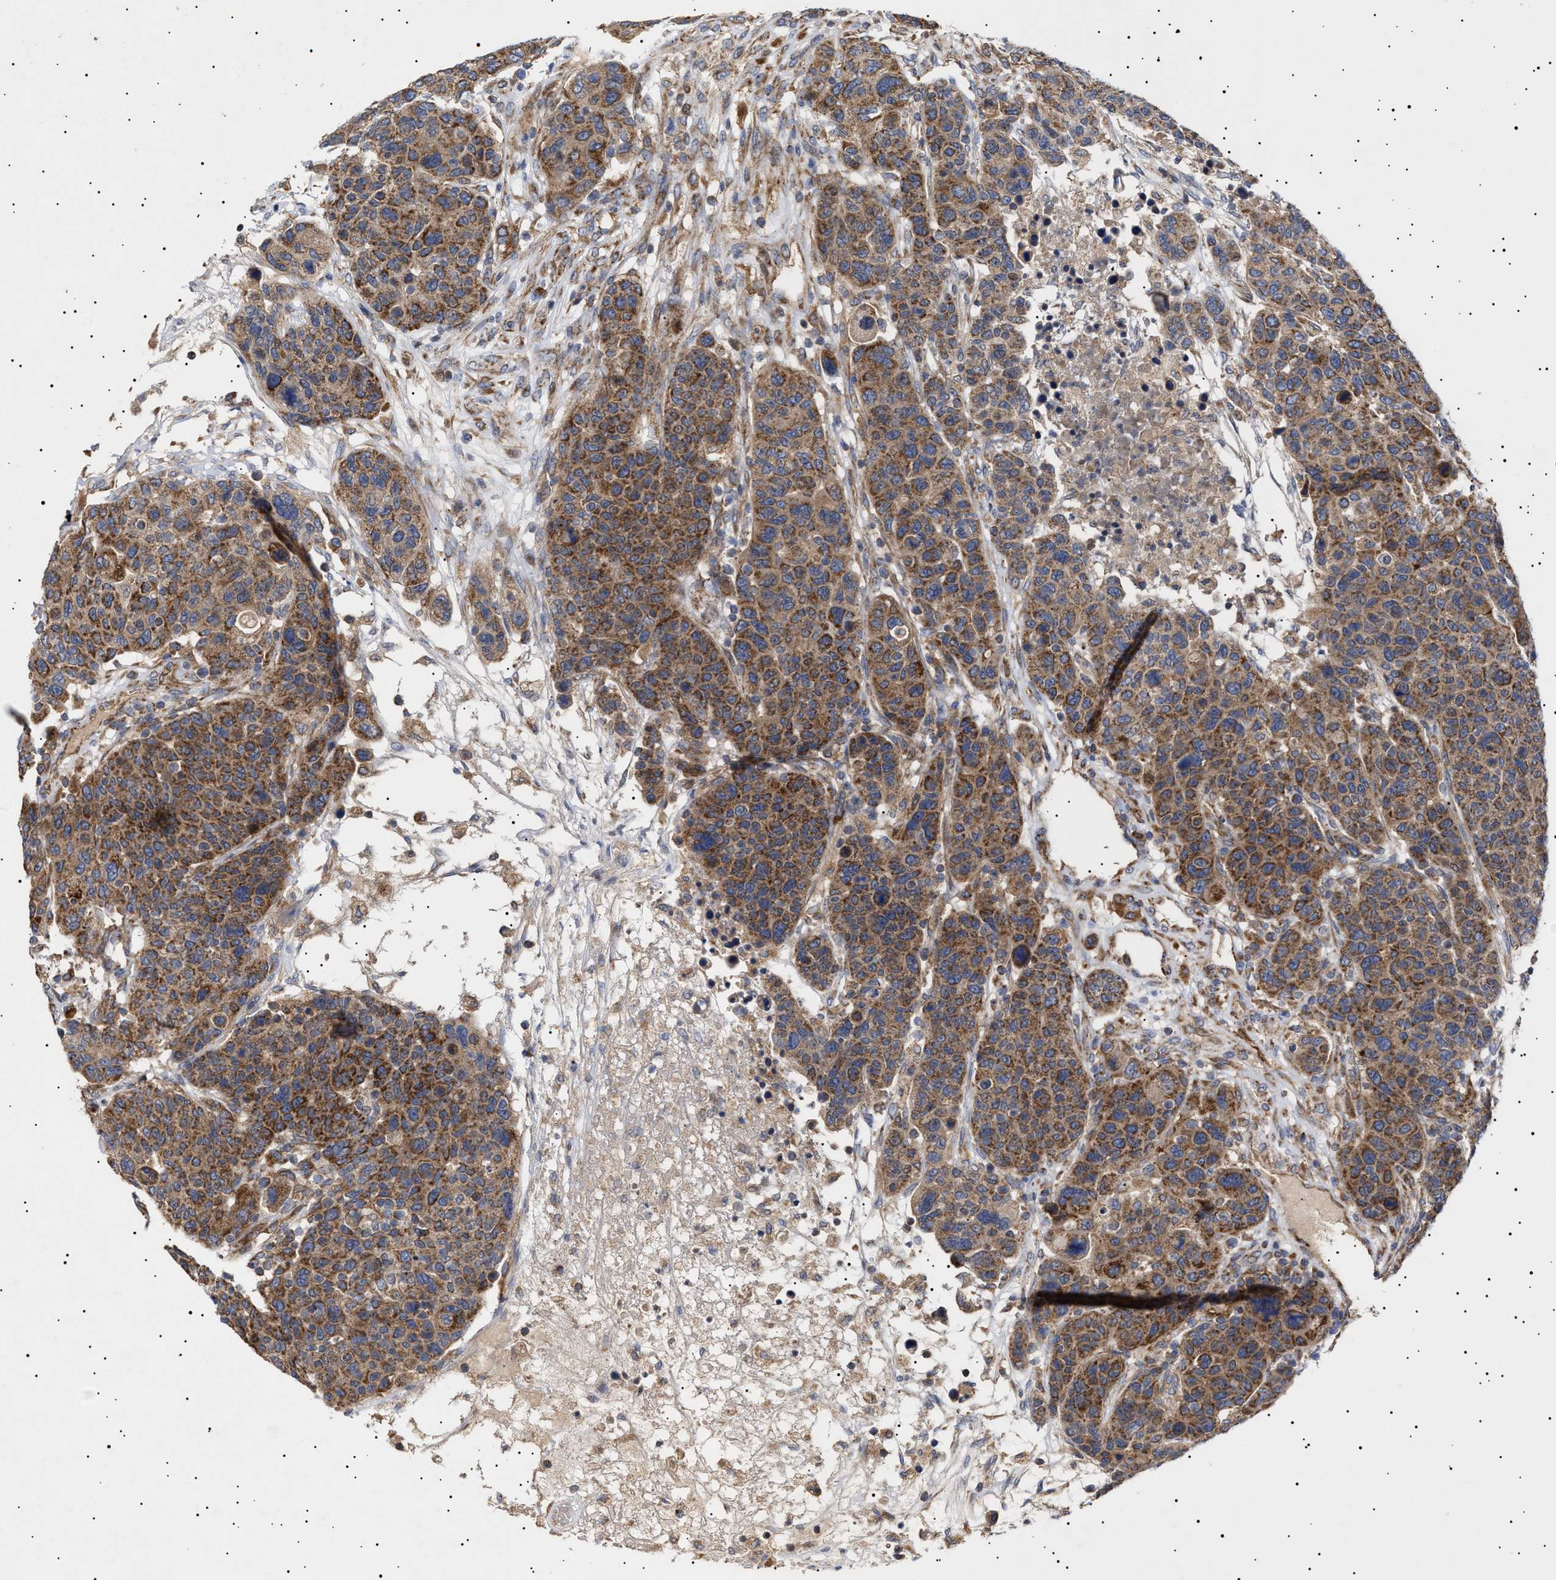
{"staining": {"intensity": "strong", "quantity": ">75%", "location": "cytoplasmic/membranous"}, "tissue": "breast cancer", "cell_type": "Tumor cells", "image_type": "cancer", "snomed": [{"axis": "morphology", "description": "Duct carcinoma"}, {"axis": "topography", "description": "Breast"}], "caption": "High-power microscopy captured an immunohistochemistry (IHC) histopathology image of breast intraductal carcinoma, revealing strong cytoplasmic/membranous staining in about >75% of tumor cells.", "gene": "MRPL10", "patient": {"sex": "female", "age": 37}}